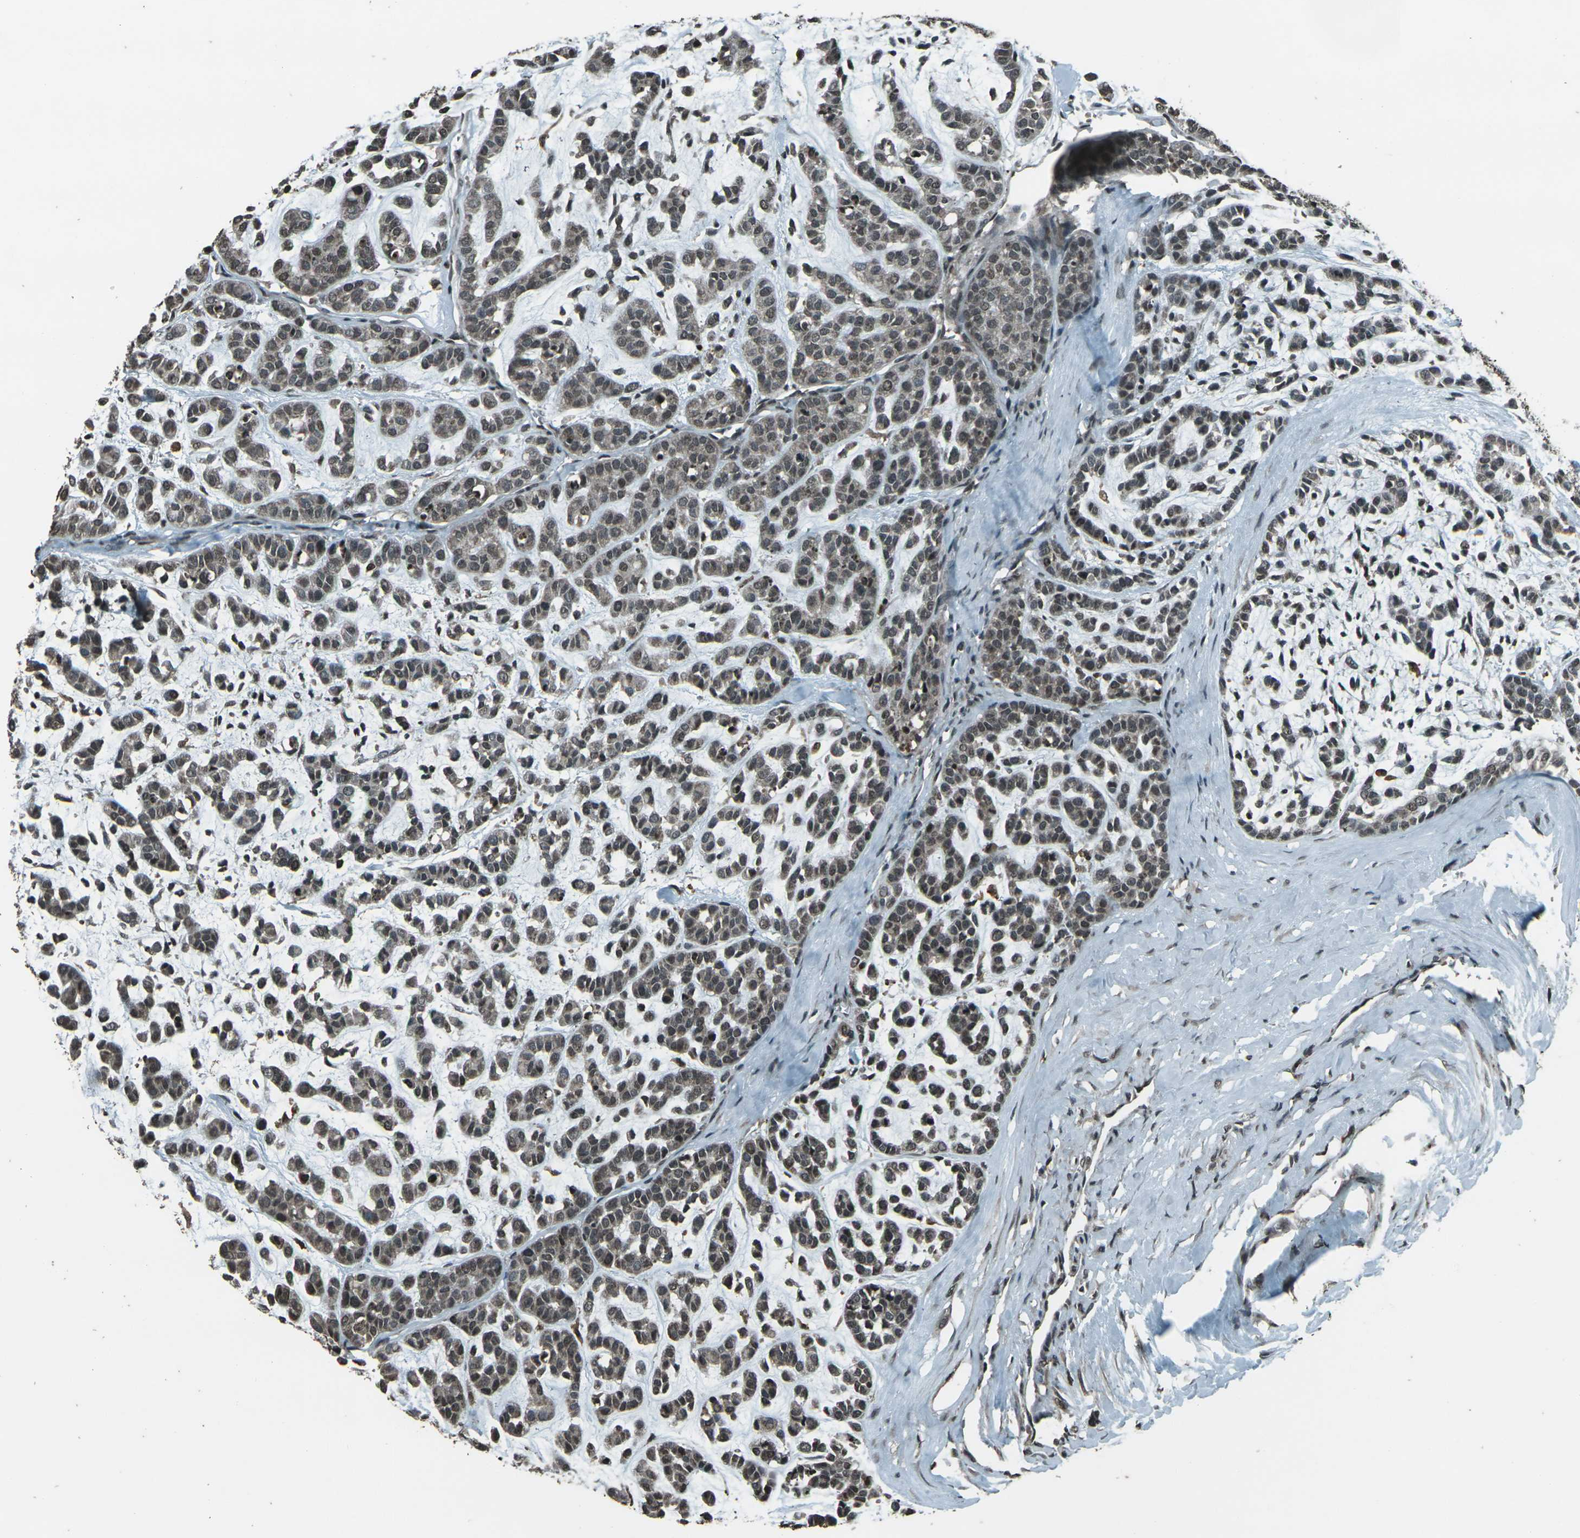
{"staining": {"intensity": "weak", "quantity": ">75%", "location": "cytoplasmic/membranous,nuclear"}, "tissue": "head and neck cancer", "cell_type": "Tumor cells", "image_type": "cancer", "snomed": [{"axis": "morphology", "description": "Adenocarcinoma, NOS"}, {"axis": "morphology", "description": "Adenoma, NOS"}, {"axis": "topography", "description": "Head-Neck"}], "caption": "A photomicrograph of head and neck cancer (adenoma) stained for a protein demonstrates weak cytoplasmic/membranous and nuclear brown staining in tumor cells.", "gene": "PRPF8", "patient": {"sex": "female", "age": 55}}